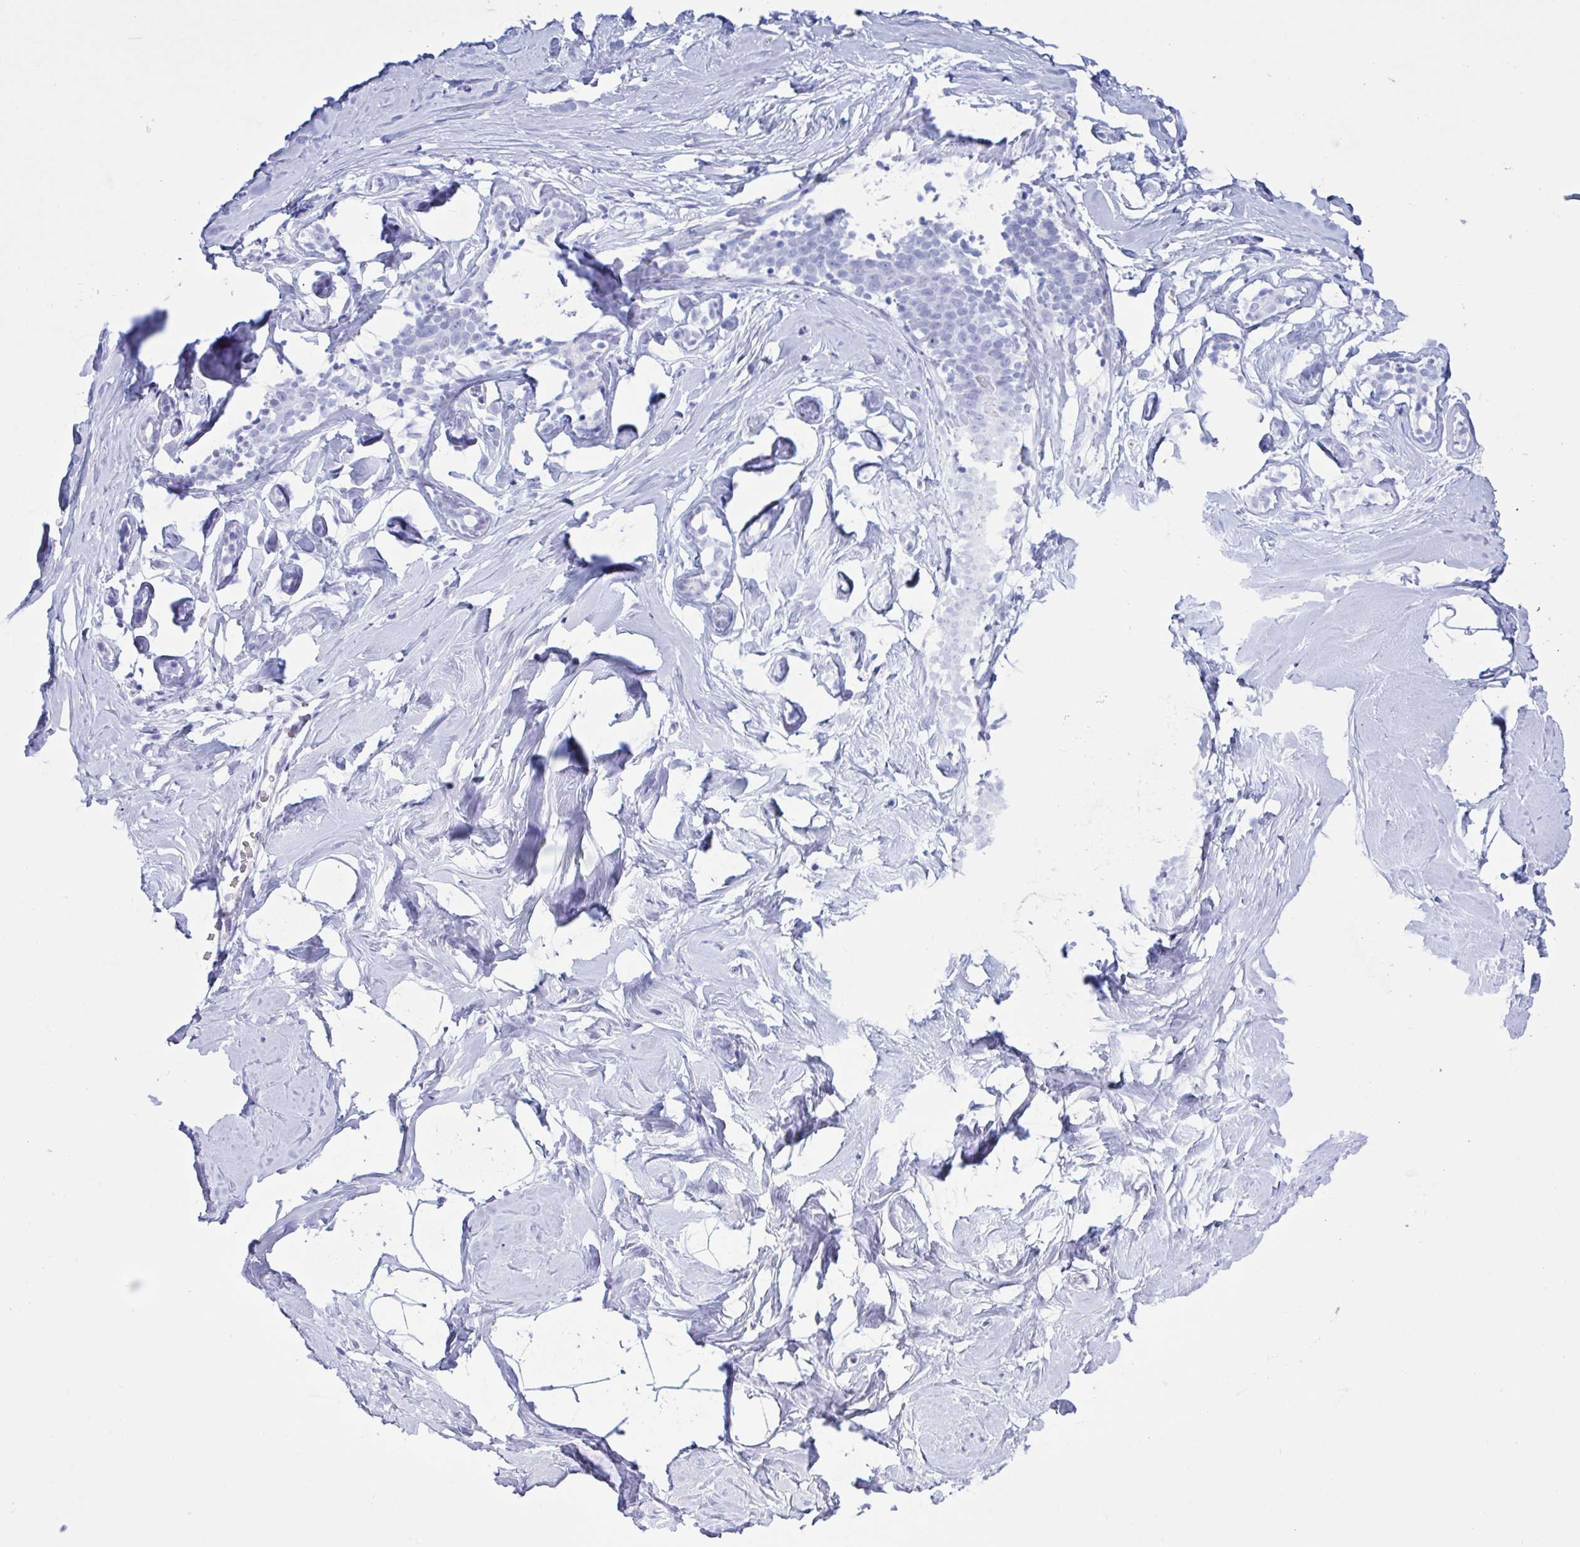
{"staining": {"intensity": "negative", "quantity": "none", "location": "none"}, "tissue": "breast", "cell_type": "Adipocytes", "image_type": "normal", "snomed": [{"axis": "morphology", "description": "Normal tissue, NOS"}, {"axis": "topography", "description": "Breast"}], "caption": "There is no significant positivity in adipocytes of breast. (DAB immunohistochemistry visualized using brightfield microscopy, high magnification).", "gene": "MRGPRG", "patient": {"sex": "female", "age": 32}}